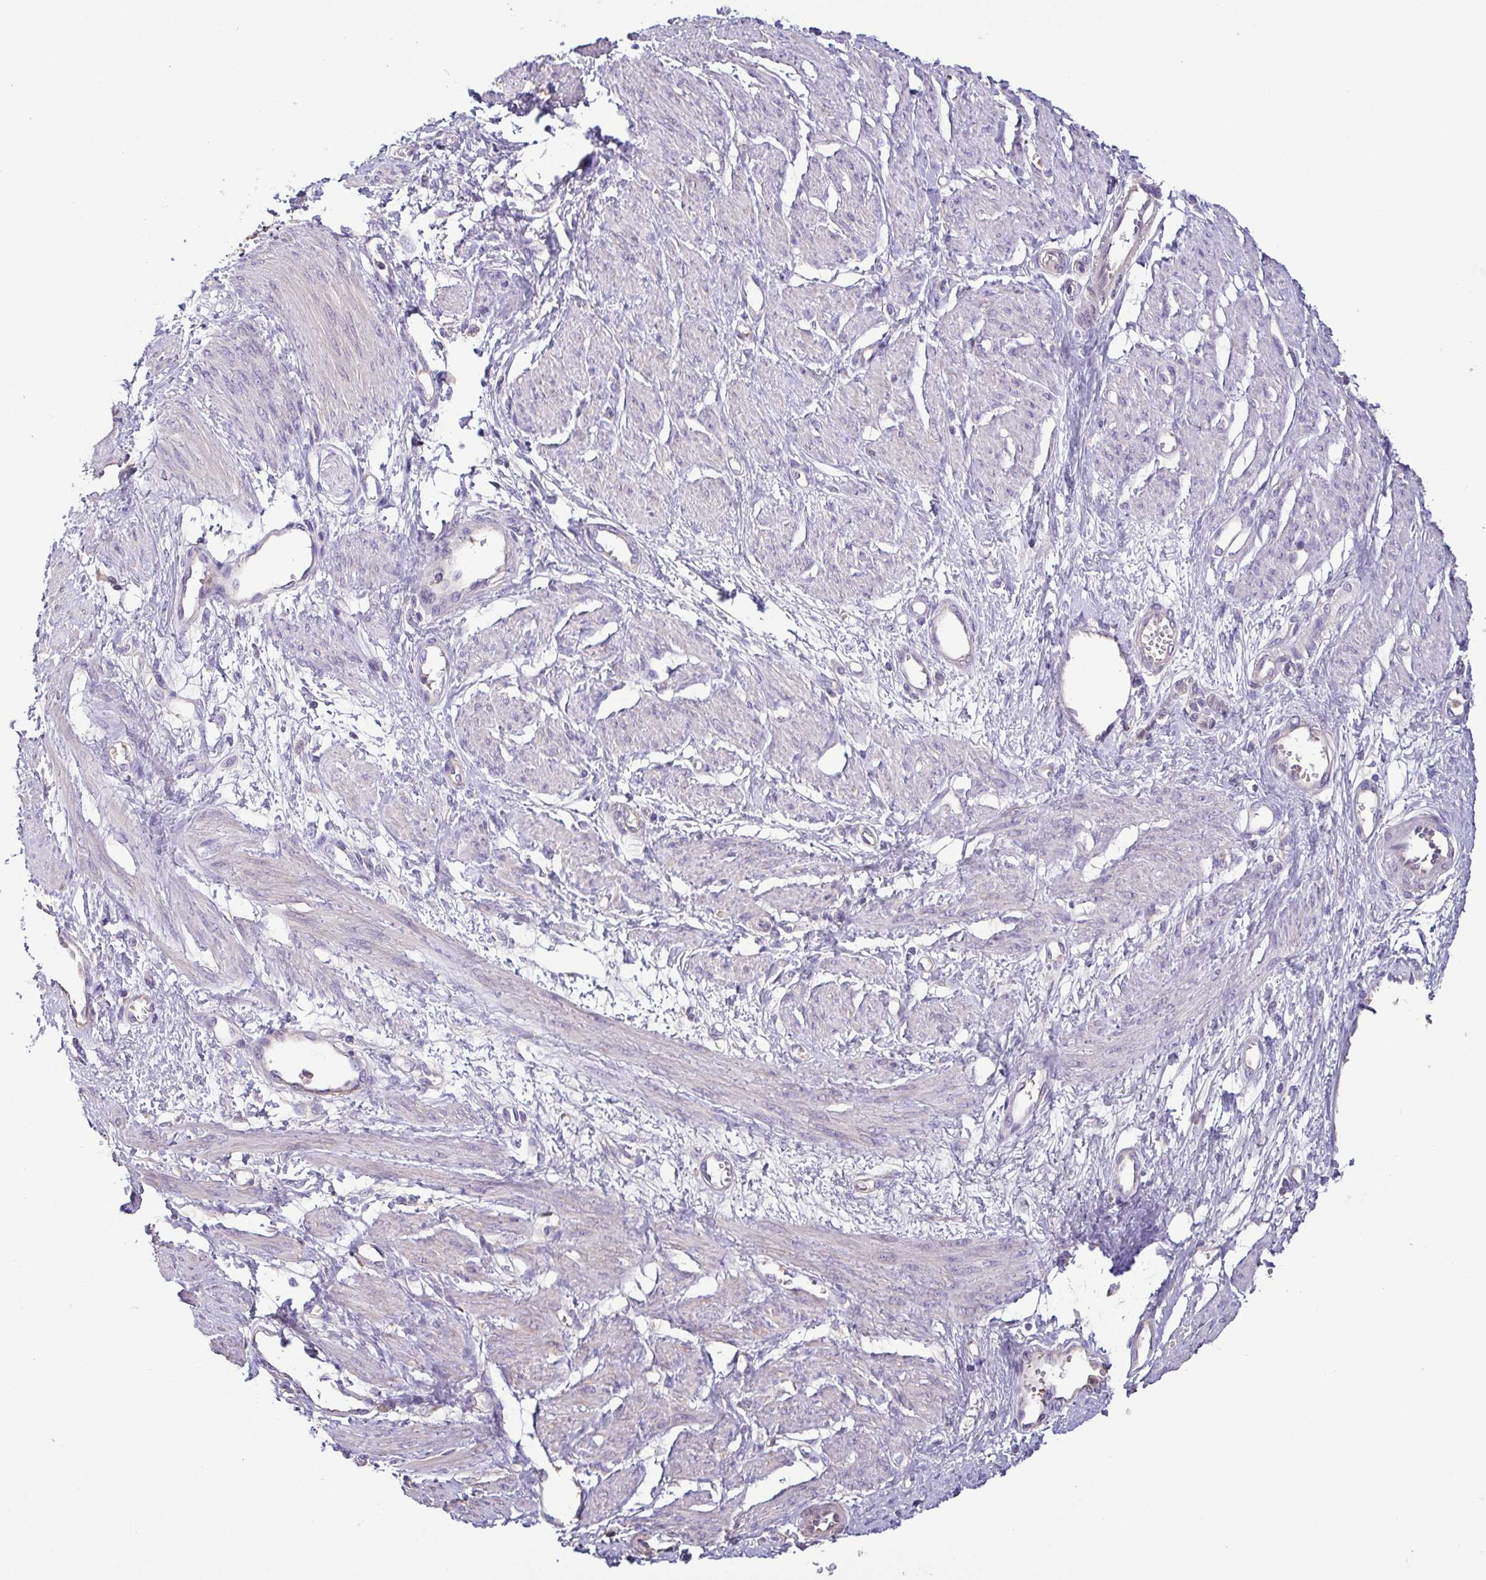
{"staining": {"intensity": "negative", "quantity": "none", "location": "none"}, "tissue": "smooth muscle", "cell_type": "Smooth muscle cells", "image_type": "normal", "snomed": [{"axis": "morphology", "description": "Normal tissue, NOS"}, {"axis": "topography", "description": "Smooth muscle"}, {"axis": "topography", "description": "Uterus"}], "caption": "Smooth muscle cells show no significant protein positivity in normal smooth muscle.", "gene": "MYL10", "patient": {"sex": "female", "age": 39}}